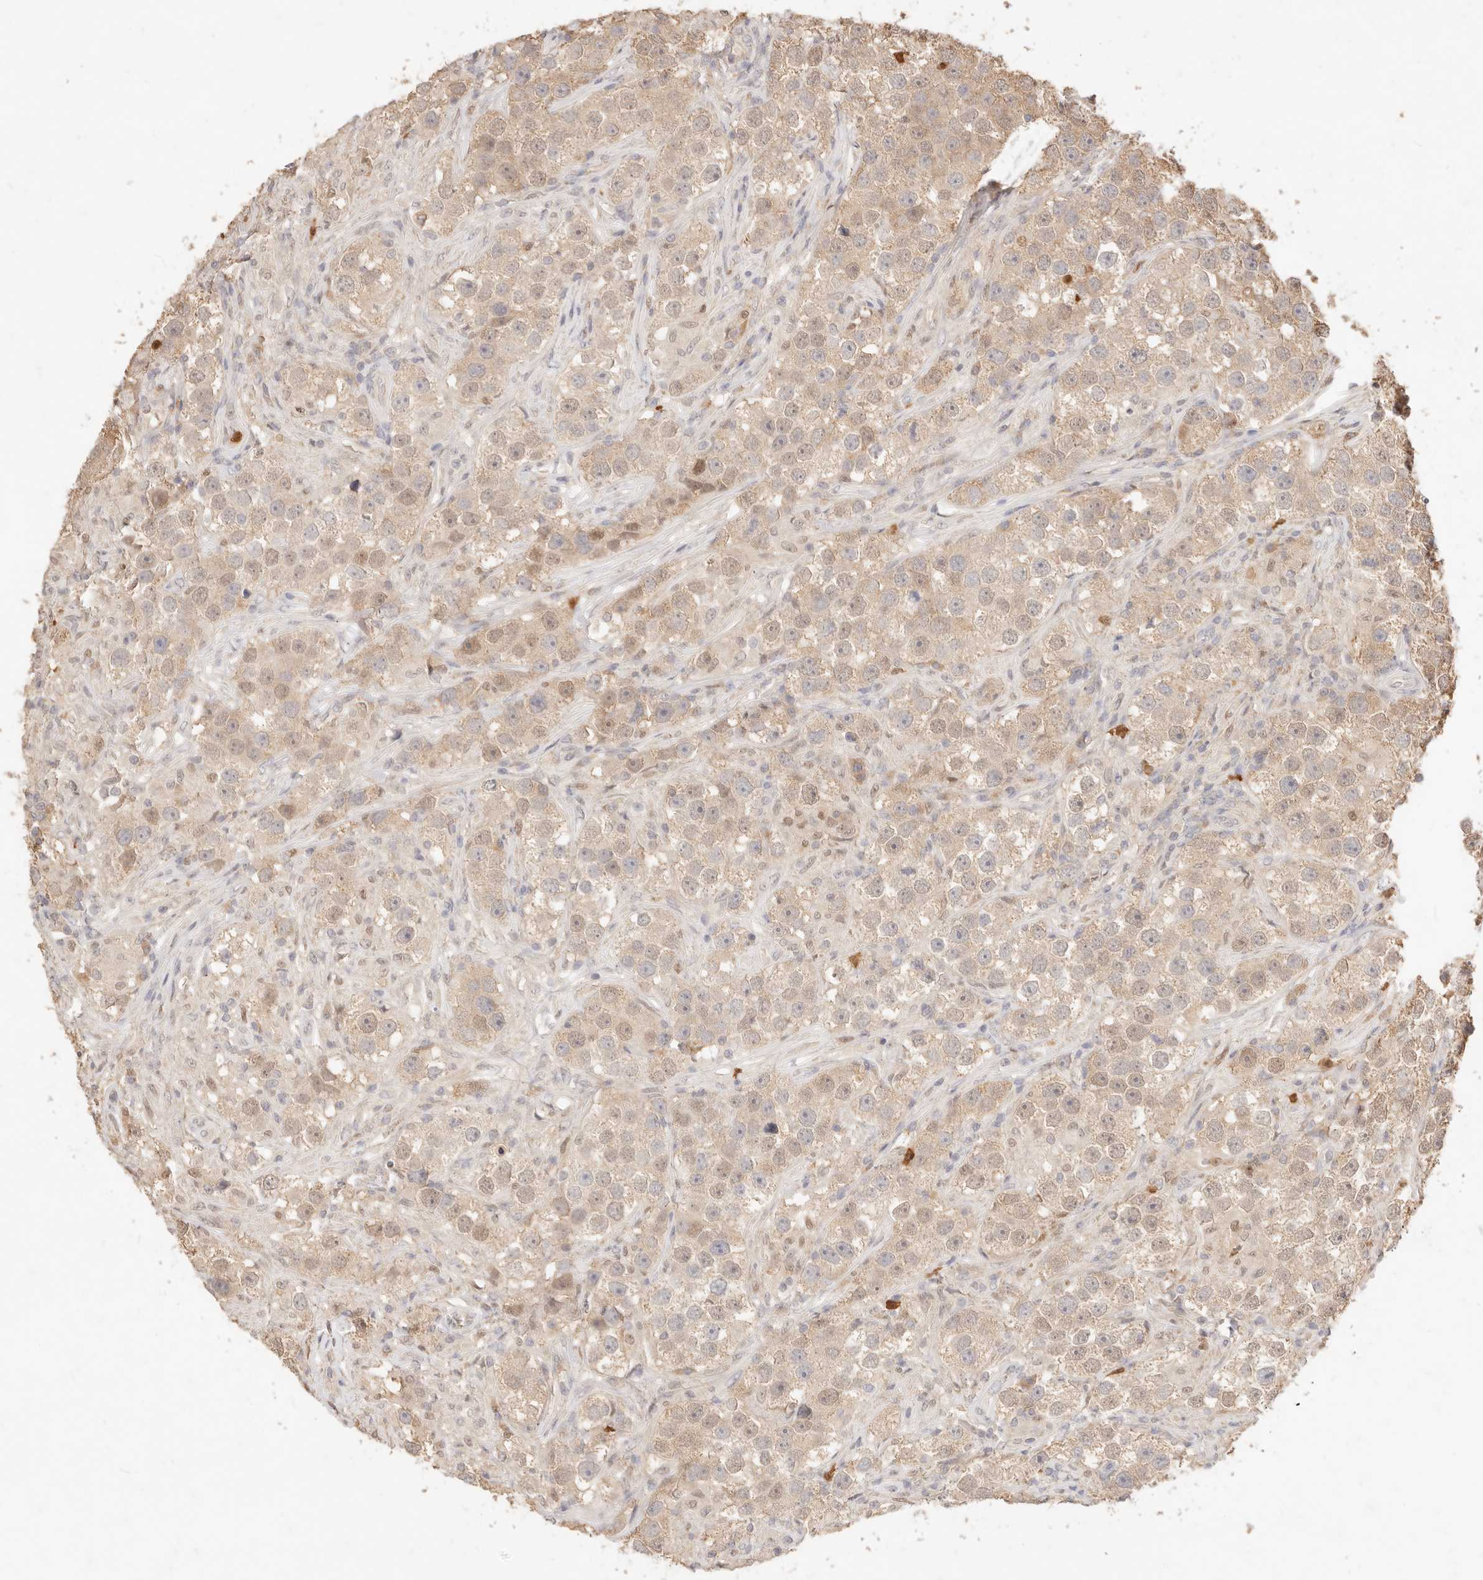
{"staining": {"intensity": "weak", "quantity": ">75%", "location": "cytoplasmic/membranous"}, "tissue": "testis cancer", "cell_type": "Tumor cells", "image_type": "cancer", "snomed": [{"axis": "morphology", "description": "Seminoma, NOS"}, {"axis": "topography", "description": "Testis"}], "caption": "Immunohistochemical staining of testis seminoma demonstrates weak cytoplasmic/membranous protein positivity in about >75% of tumor cells.", "gene": "TMTC2", "patient": {"sex": "male", "age": 49}}